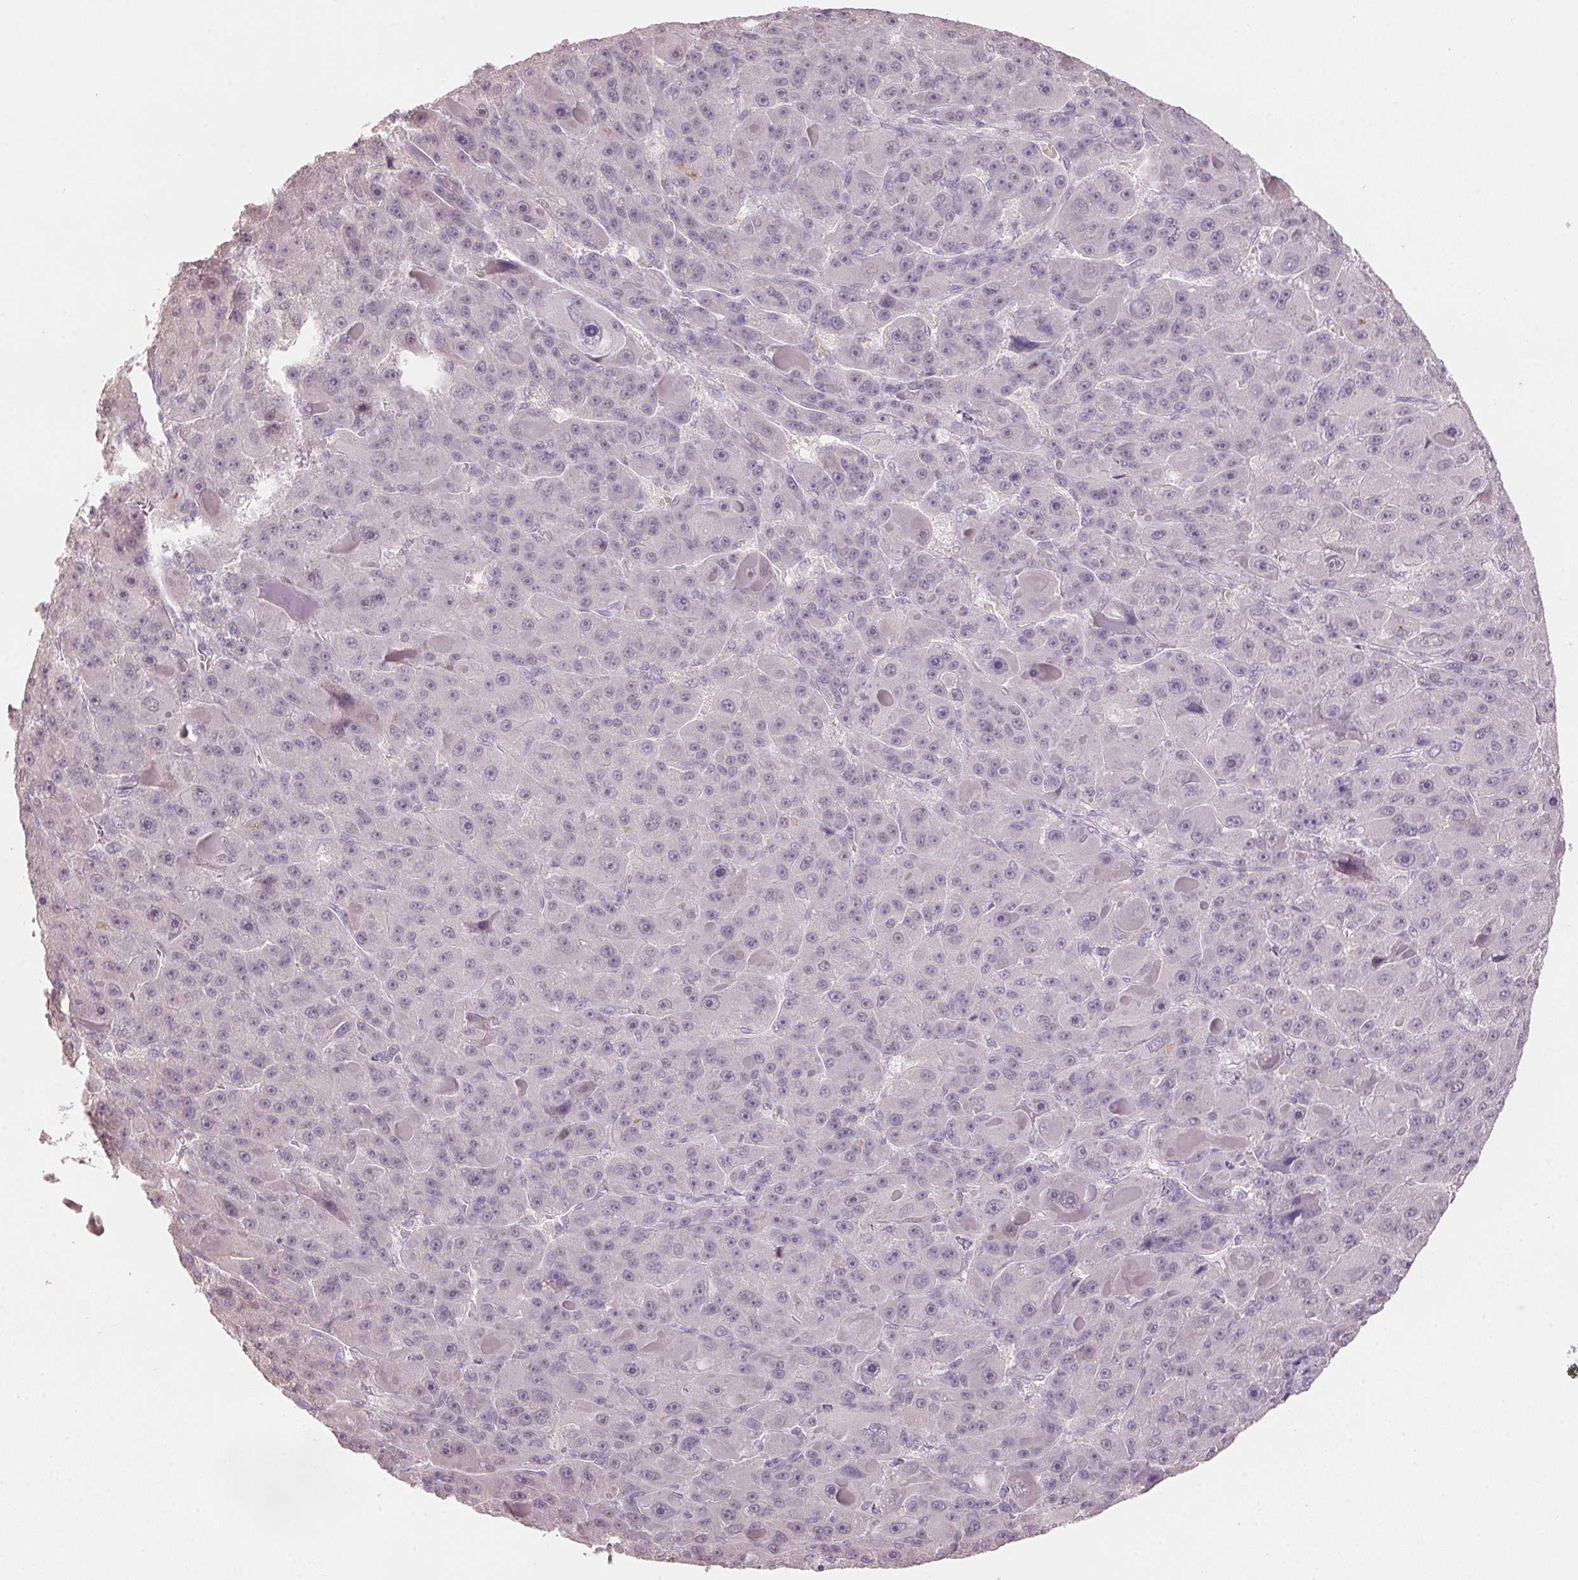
{"staining": {"intensity": "negative", "quantity": "none", "location": "none"}, "tissue": "liver cancer", "cell_type": "Tumor cells", "image_type": "cancer", "snomed": [{"axis": "morphology", "description": "Carcinoma, Hepatocellular, NOS"}, {"axis": "topography", "description": "Liver"}], "caption": "There is no significant staining in tumor cells of liver cancer.", "gene": "SCTR", "patient": {"sex": "male", "age": 76}}